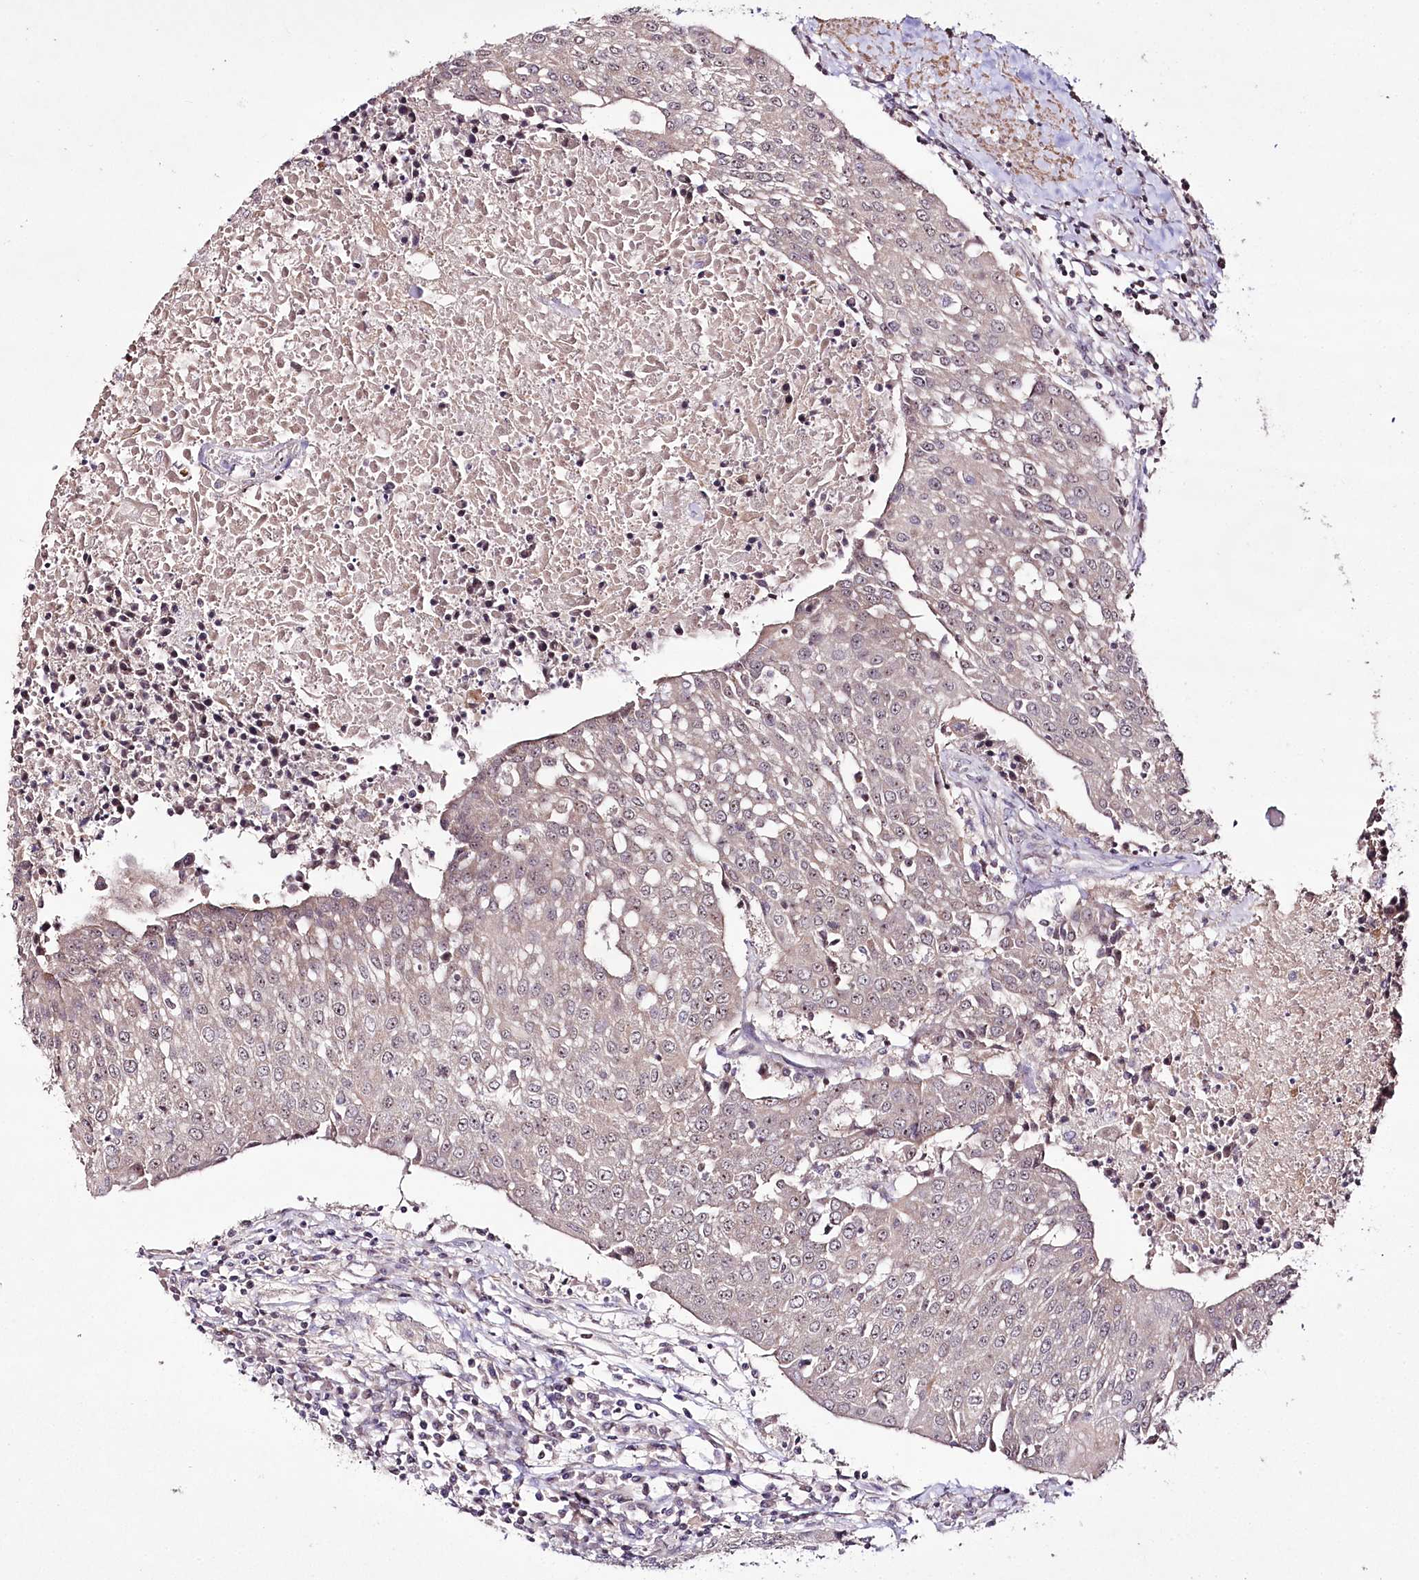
{"staining": {"intensity": "negative", "quantity": "none", "location": "none"}, "tissue": "urothelial cancer", "cell_type": "Tumor cells", "image_type": "cancer", "snomed": [{"axis": "morphology", "description": "Urothelial carcinoma, High grade"}, {"axis": "topography", "description": "Urinary bladder"}], "caption": "IHC of urothelial carcinoma (high-grade) demonstrates no positivity in tumor cells. (Stains: DAB (3,3'-diaminobenzidine) immunohistochemistry (IHC) with hematoxylin counter stain, Microscopy: brightfield microscopy at high magnification).", "gene": "CCDC59", "patient": {"sex": "female", "age": 85}}